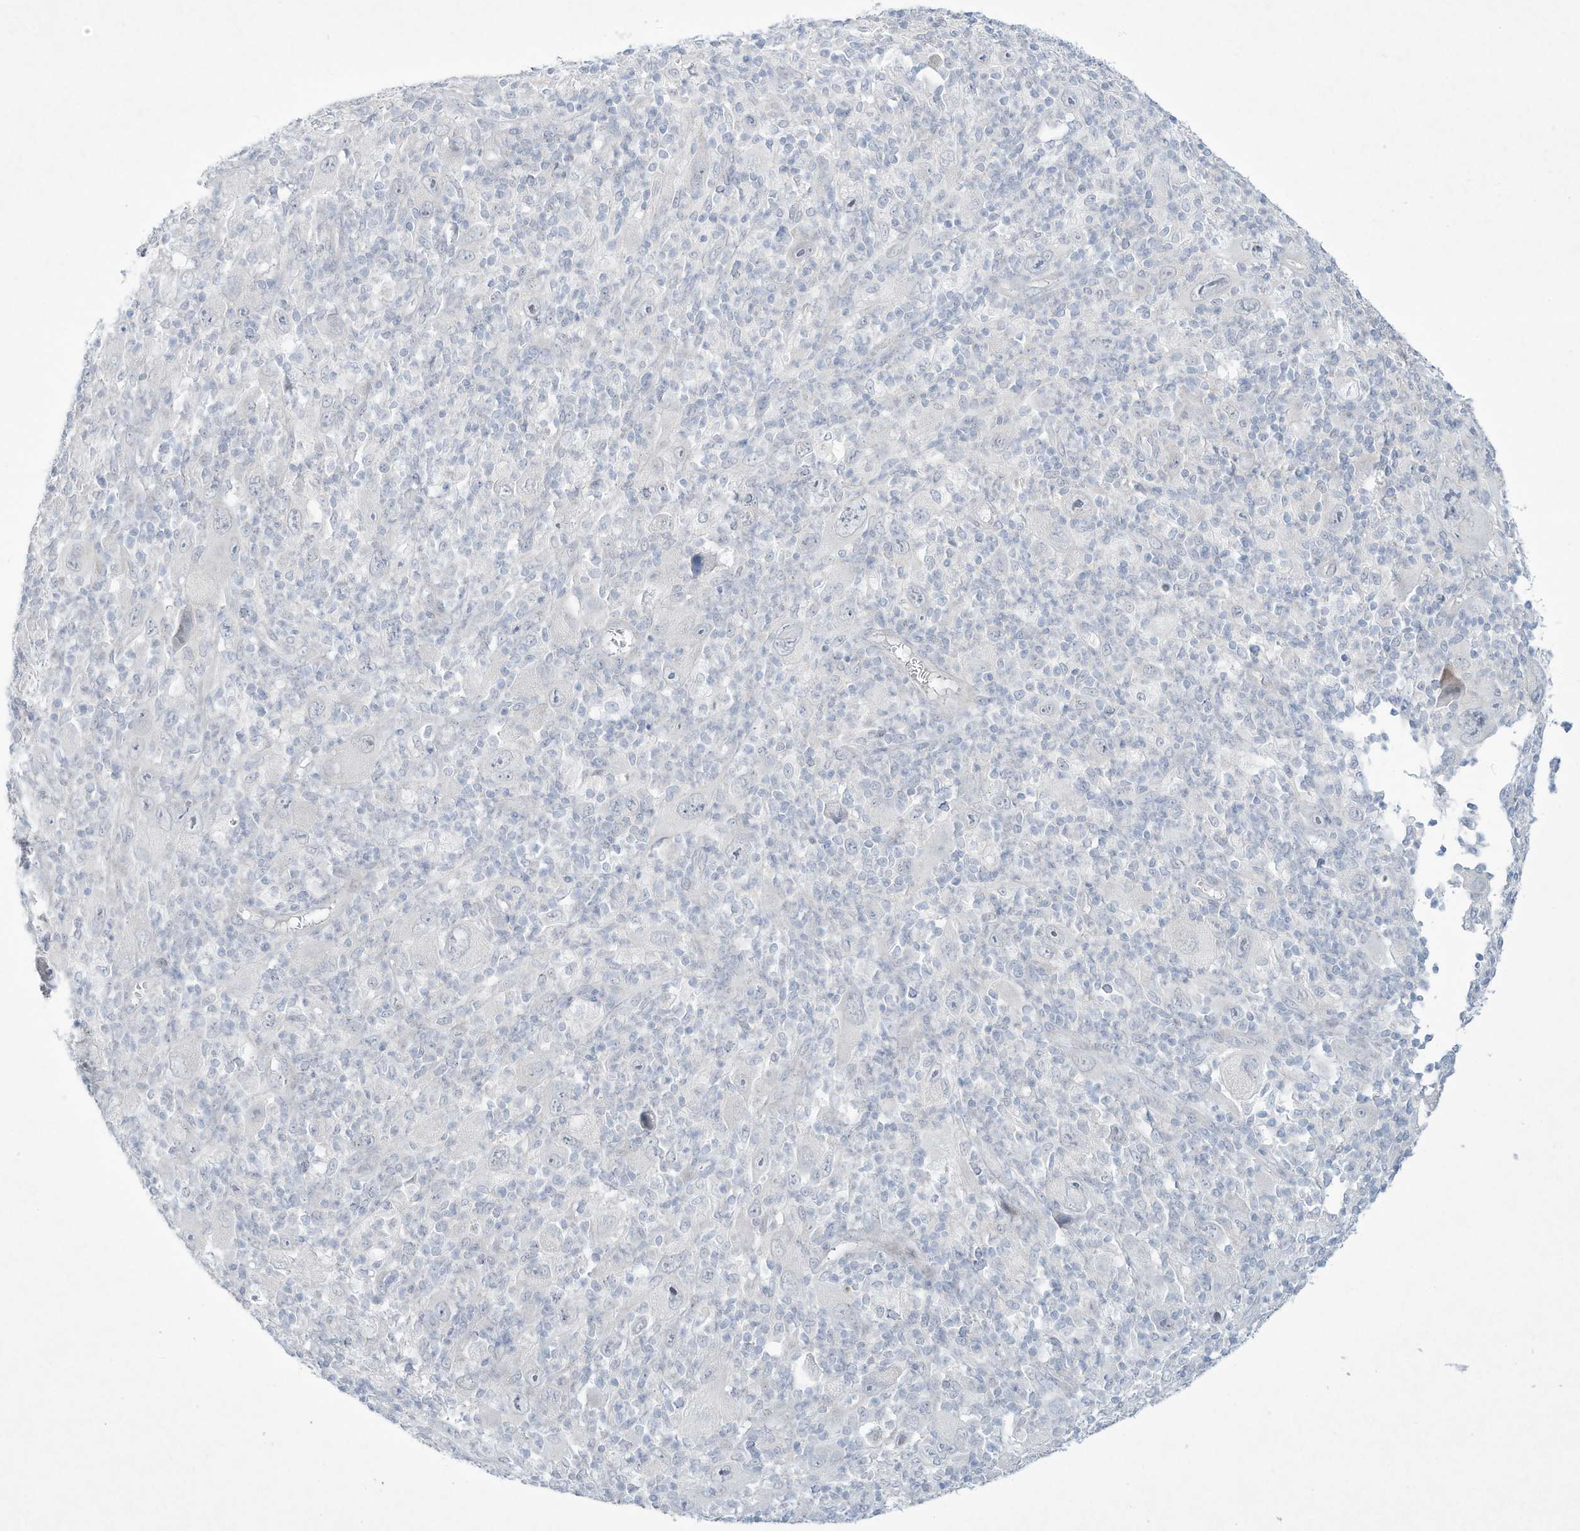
{"staining": {"intensity": "negative", "quantity": "none", "location": "none"}, "tissue": "melanoma", "cell_type": "Tumor cells", "image_type": "cancer", "snomed": [{"axis": "morphology", "description": "Malignant melanoma, Metastatic site"}, {"axis": "topography", "description": "Skin"}], "caption": "The immunohistochemistry micrograph has no significant staining in tumor cells of melanoma tissue.", "gene": "PAX6", "patient": {"sex": "female", "age": 56}}